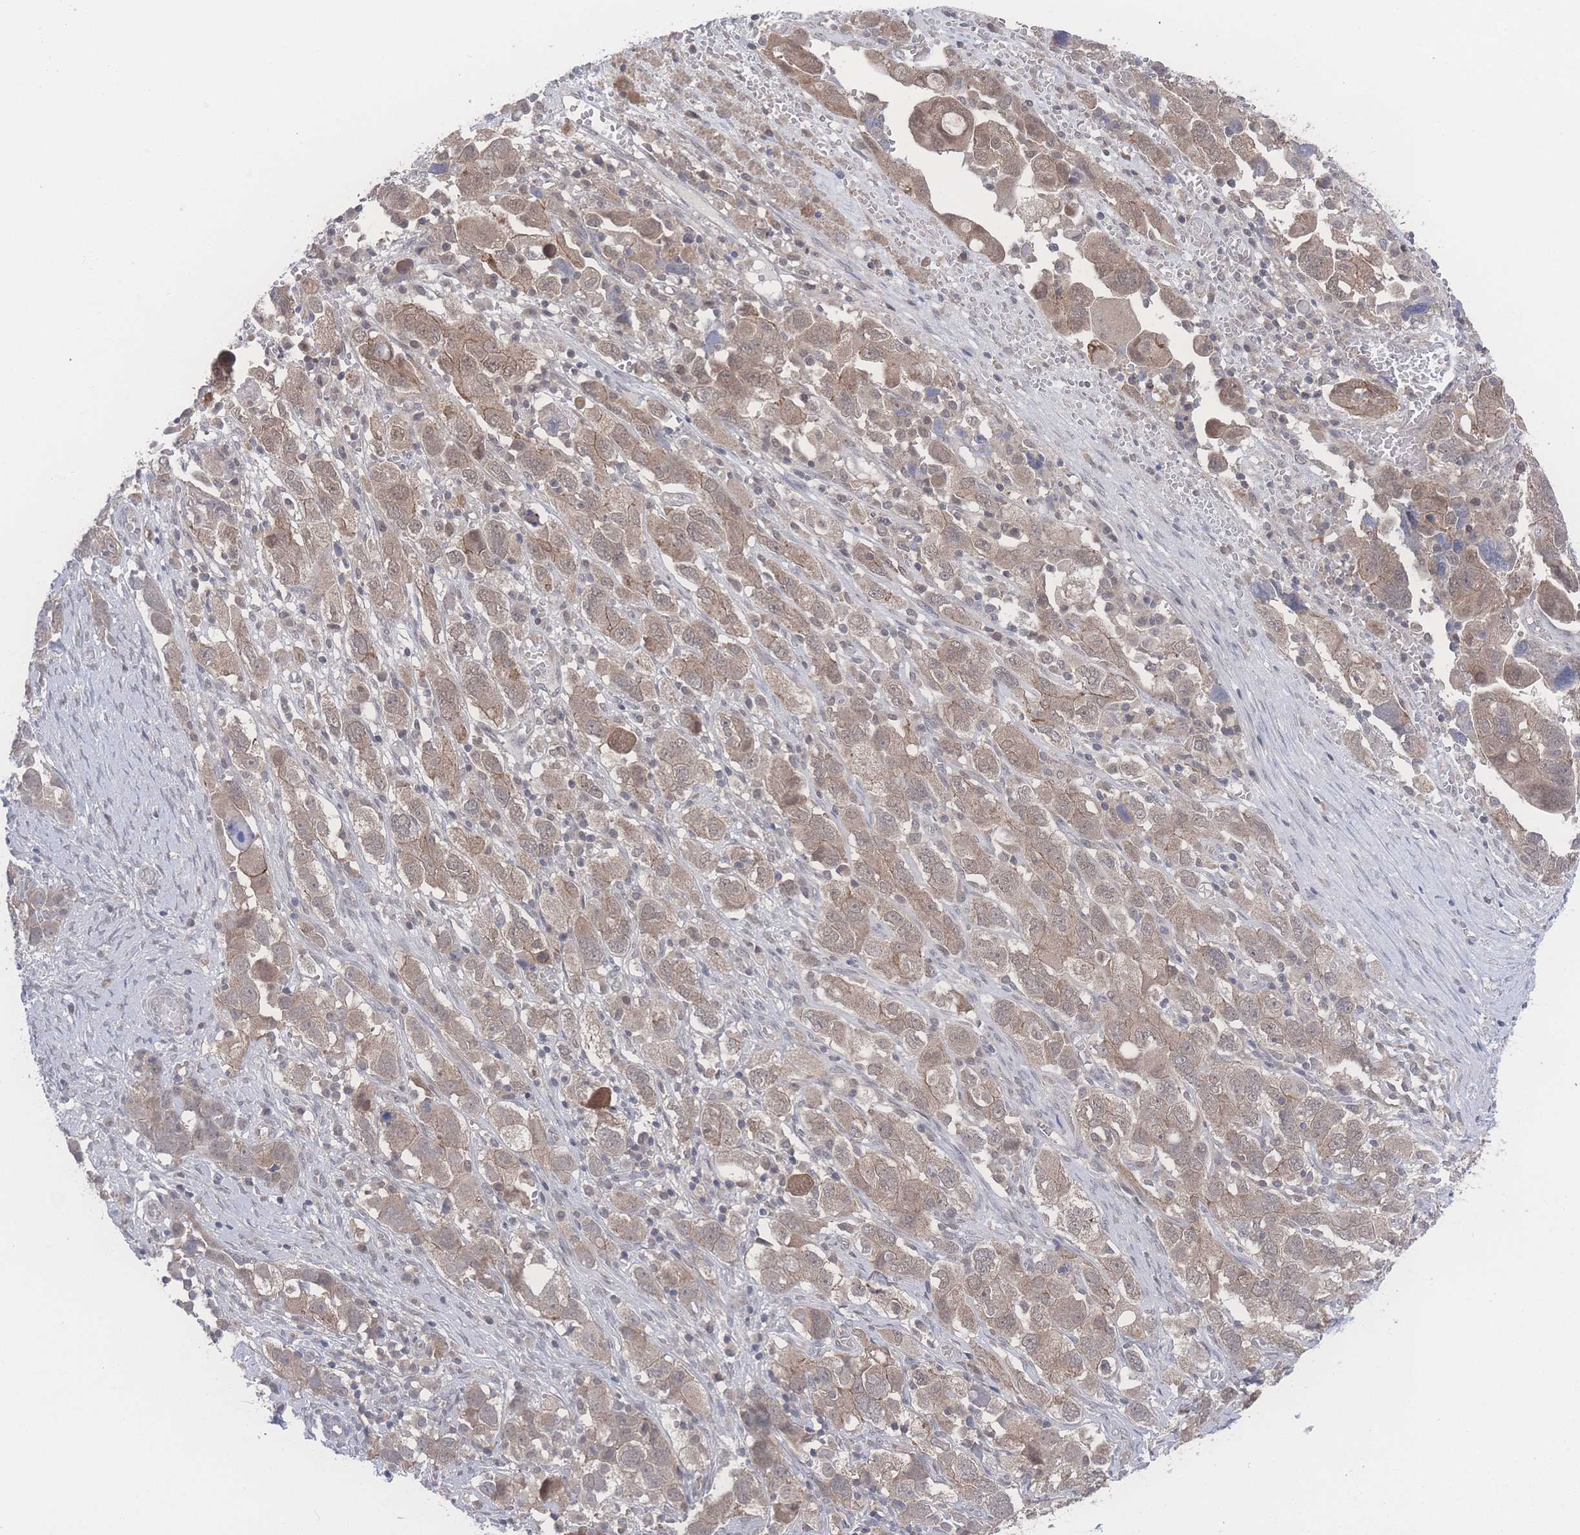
{"staining": {"intensity": "weak", "quantity": ">75%", "location": "cytoplasmic/membranous,nuclear"}, "tissue": "ovarian cancer", "cell_type": "Tumor cells", "image_type": "cancer", "snomed": [{"axis": "morphology", "description": "Carcinoma, NOS"}, {"axis": "morphology", "description": "Cystadenocarcinoma, serous, NOS"}, {"axis": "topography", "description": "Ovary"}], "caption": "A high-resolution image shows immunohistochemistry staining of serous cystadenocarcinoma (ovarian), which demonstrates weak cytoplasmic/membranous and nuclear staining in about >75% of tumor cells. The protein is stained brown, and the nuclei are stained in blue (DAB IHC with brightfield microscopy, high magnification).", "gene": "NBEAL1", "patient": {"sex": "female", "age": 69}}